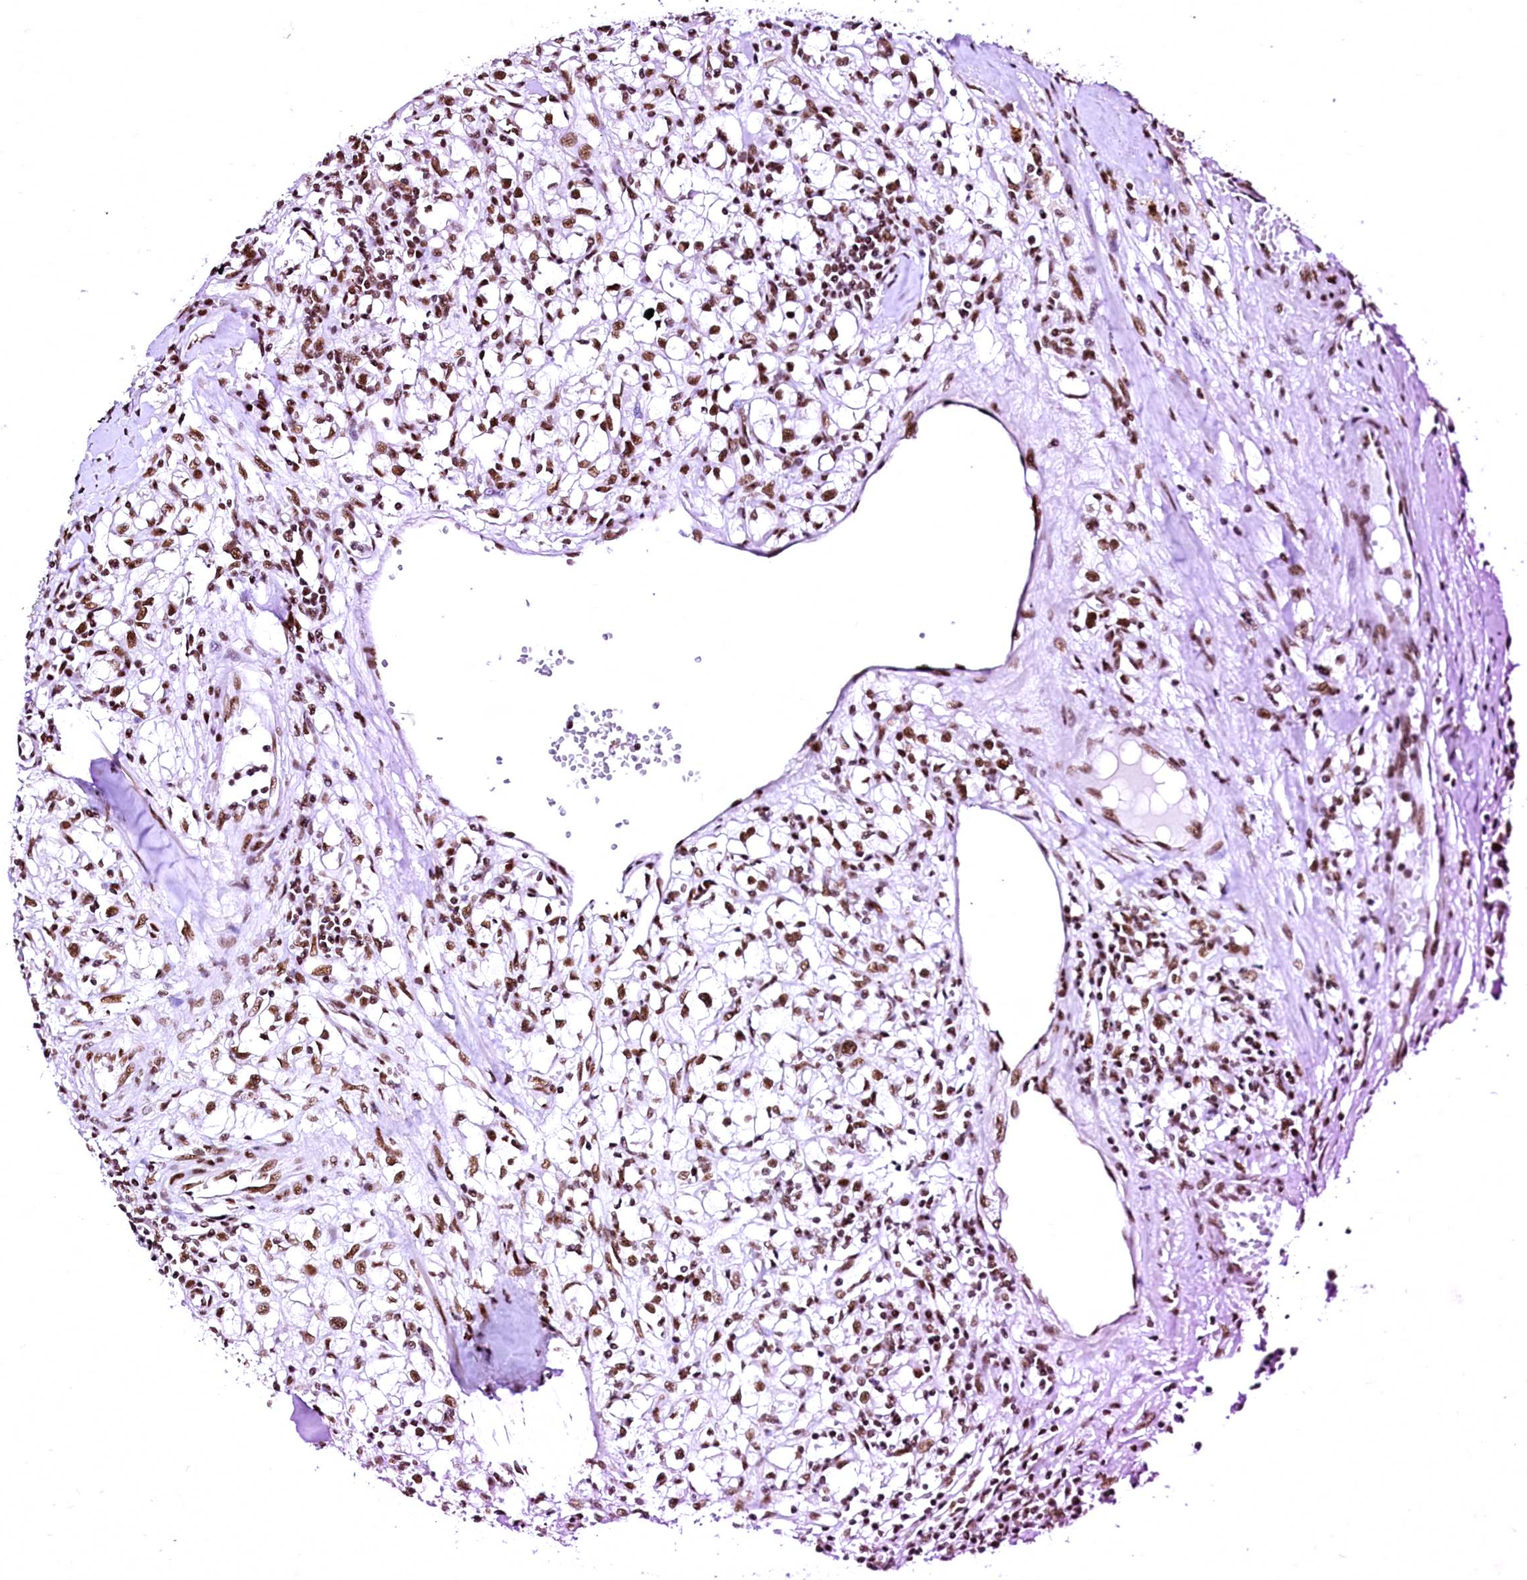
{"staining": {"intensity": "strong", "quantity": ">75%", "location": "nuclear"}, "tissue": "renal cancer", "cell_type": "Tumor cells", "image_type": "cancer", "snomed": [{"axis": "morphology", "description": "Adenocarcinoma, NOS"}, {"axis": "topography", "description": "Kidney"}], "caption": "Tumor cells show strong nuclear expression in about >75% of cells in renal adenocarcinoma. The protein is shown in brown color, while the nuclei are stained blue.", "gene": "CPSF6", "patient": {"sex": "male", "age": 56}}